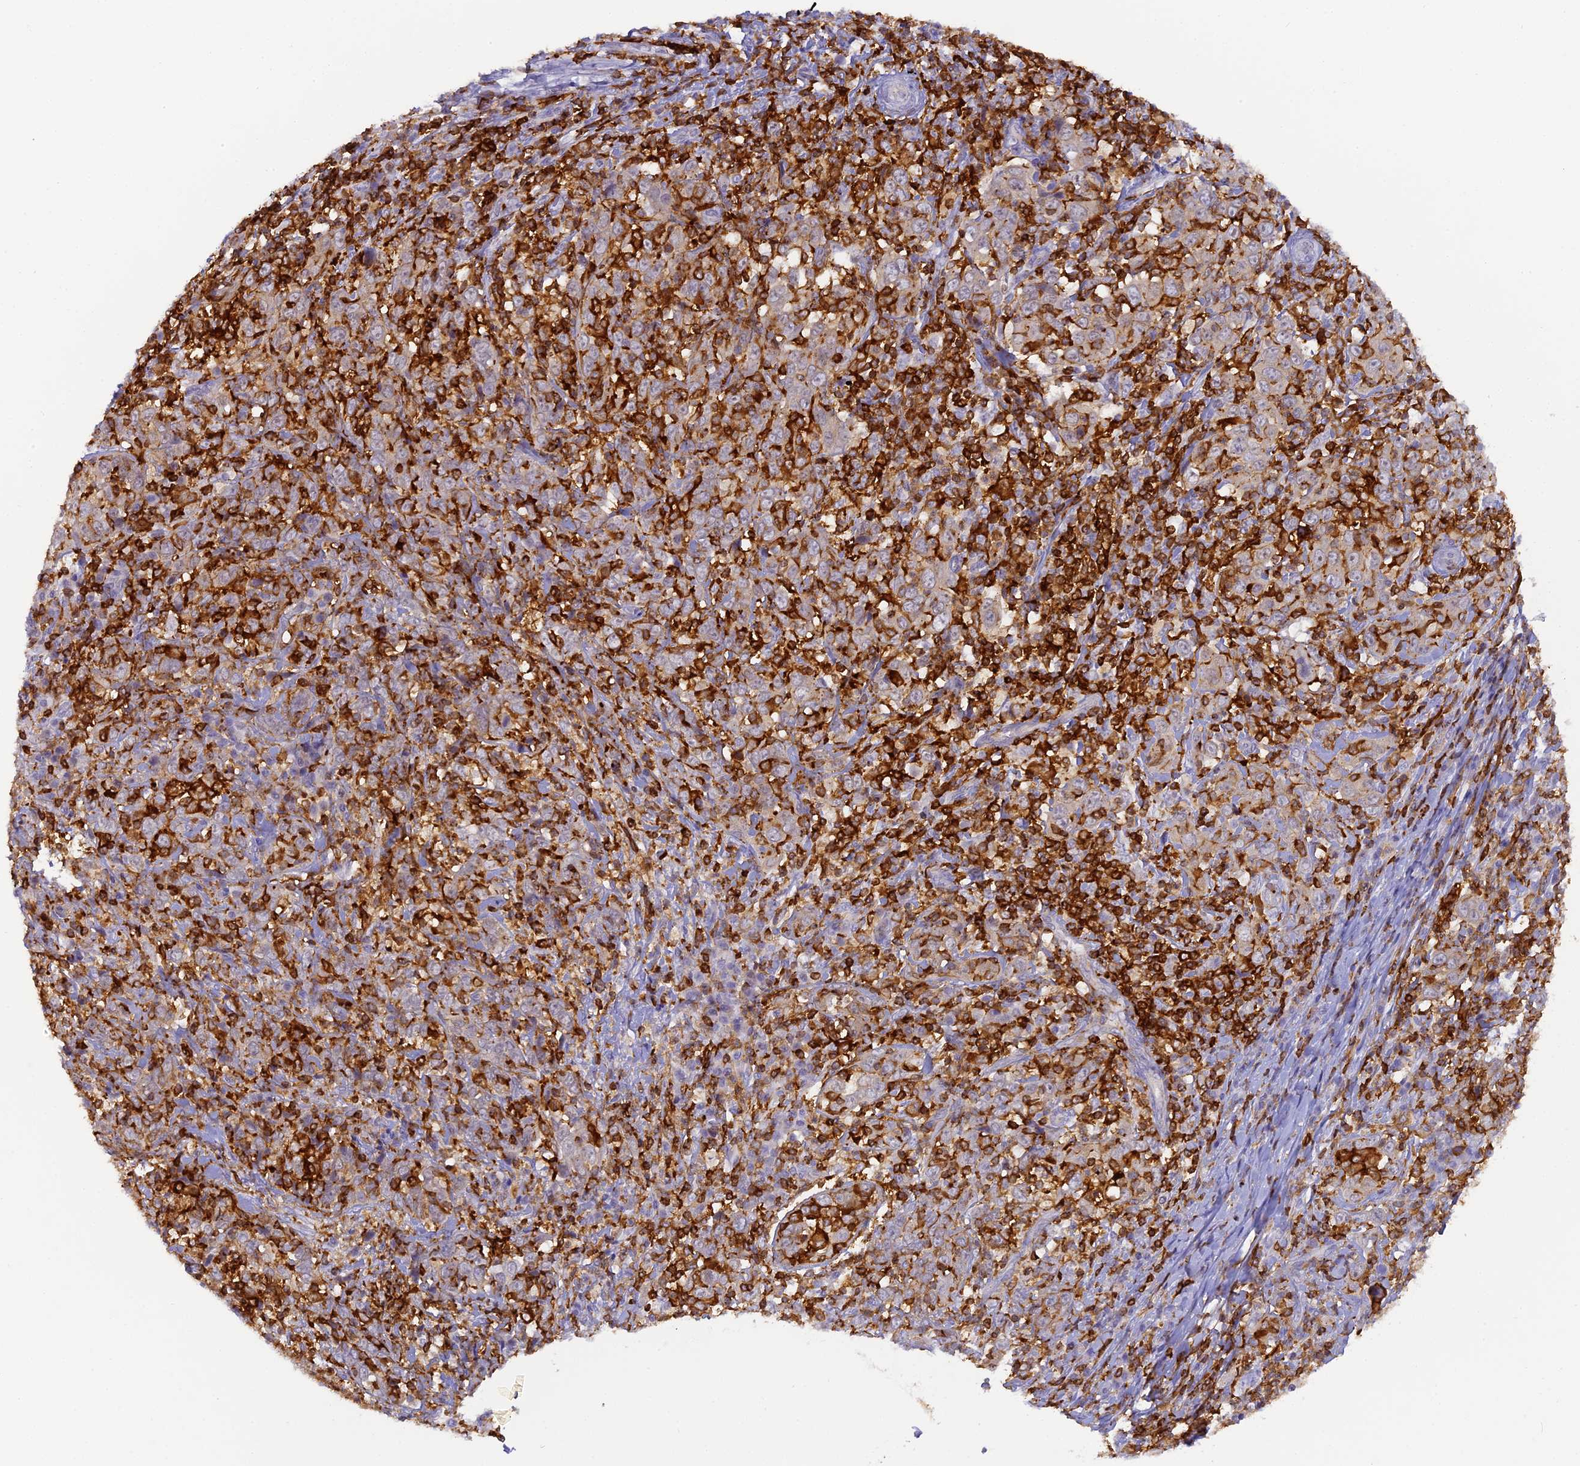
{"staining": {"intensity": "moderate", "quantity": "<25%", "location": "cytoplasmic/membranous"}, "tissue": "cervical cancer", "cell_type": "Tumor cells", "image_type": "cancer", "snomed": [{"axis": "morphology", "description": "Squamous cell carcinoma, NOS"}, {"axis": "topography", "description": "Cervix"}], "caption": "High-power microscopy captured an IHC histopathology image of cervical cancer (squamous cell carcinoma), revealing moderate cytoplasmic/membranous expression in approximately <25% of tumor cells. The protein is shown in brown color, while the nuclei are stained blue.", "gene": "FYB1", "patient": {"sex": "female", "age": 46}}